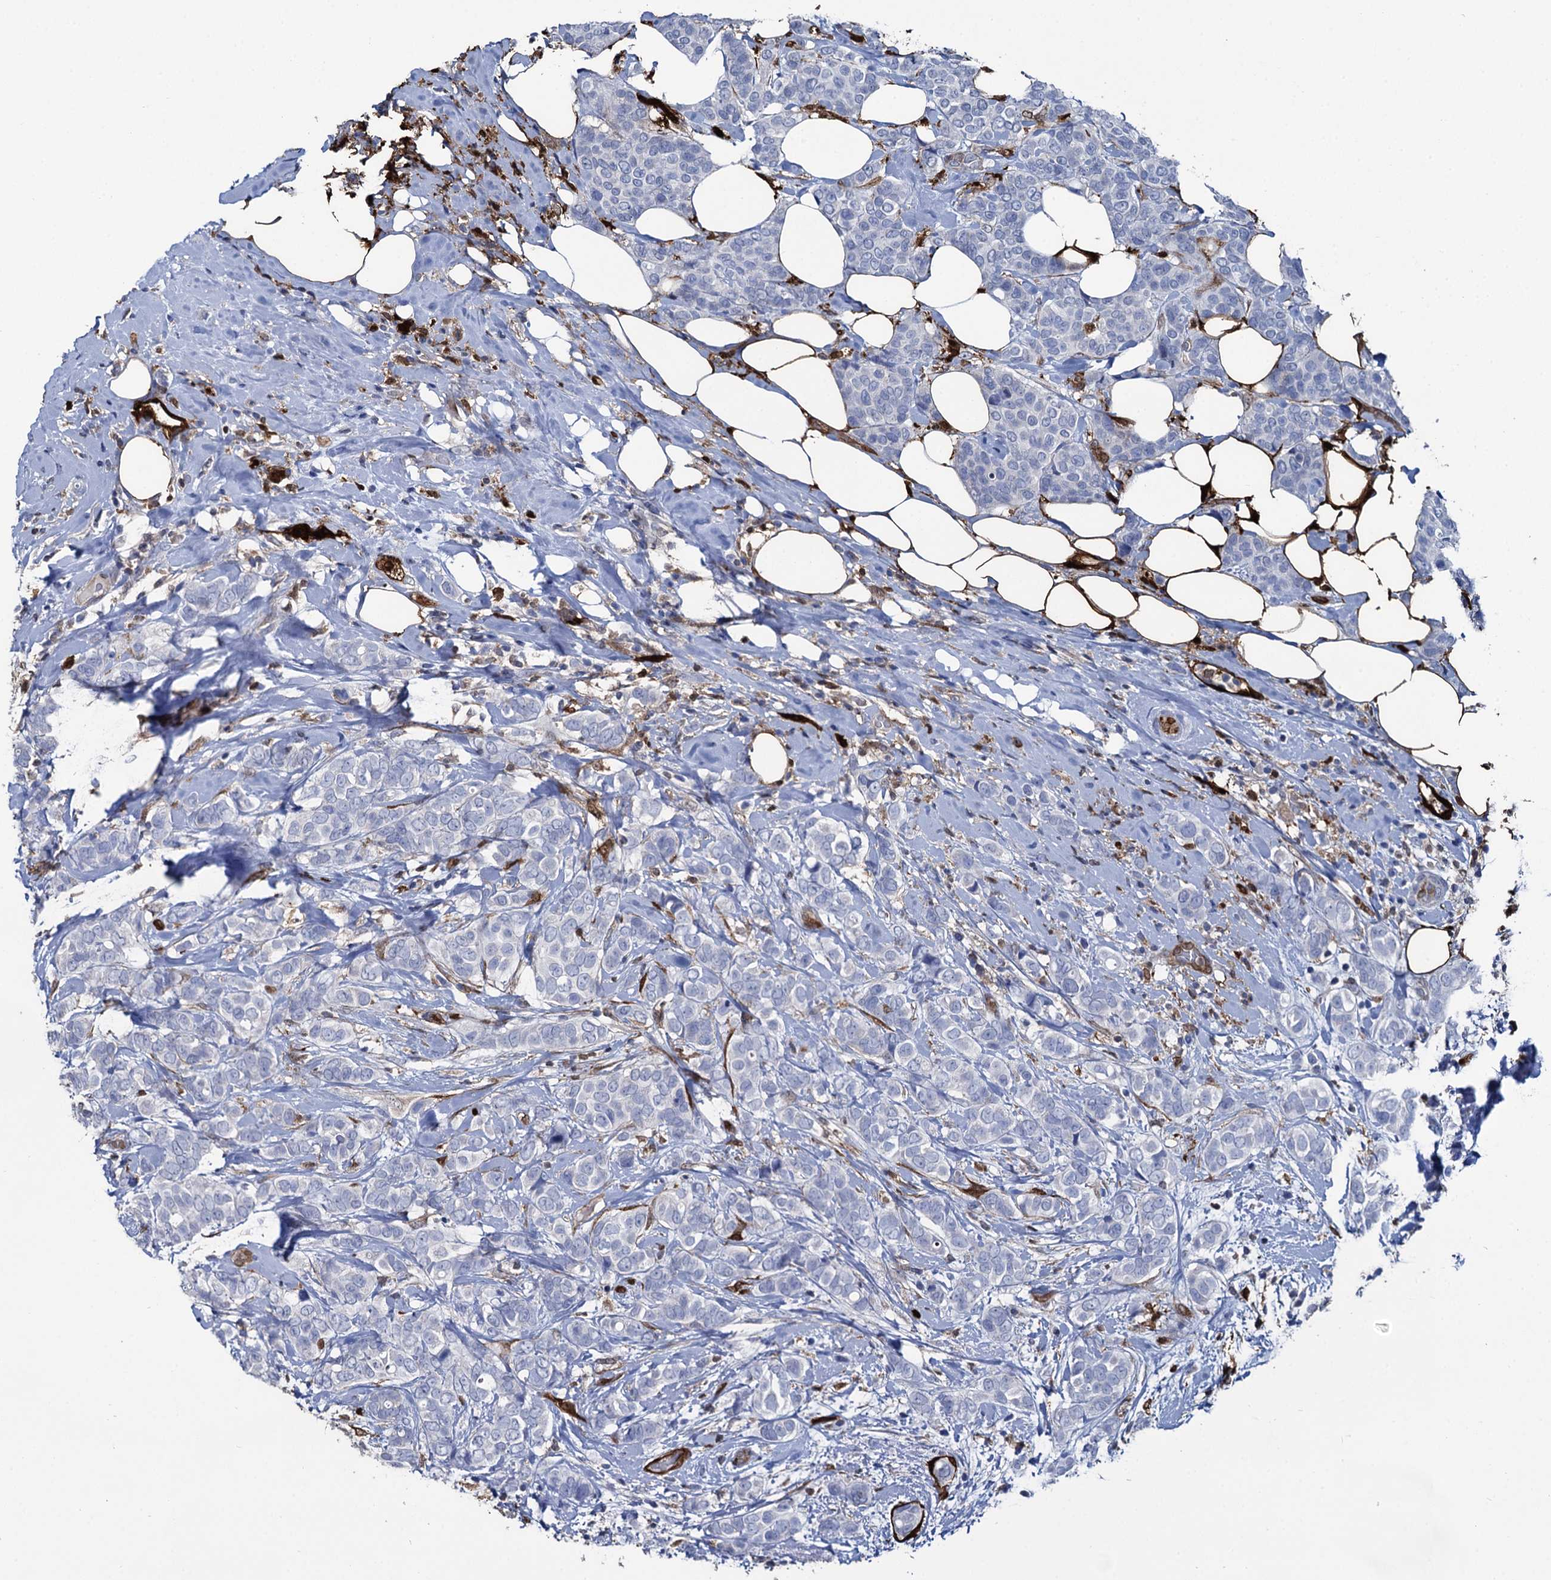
{"staining": {"intensity": "negative", "quantity": "none", "location": "none"}, "tissue": "breast cancer", "cell_type": "Tumor cells", "image_type": "cancer", "snomed": [{"axis": "morphology", "description": "Lobular carcinoma"}, {"axis": "topography", "description": "Breast"}], "caption": "Lobular carcinoma (breast) was stained to show a protein in brown. There is no significant expression in tumor cells.", "gene": "FABP5", "patient": {"sex": "female", "age": 51}}